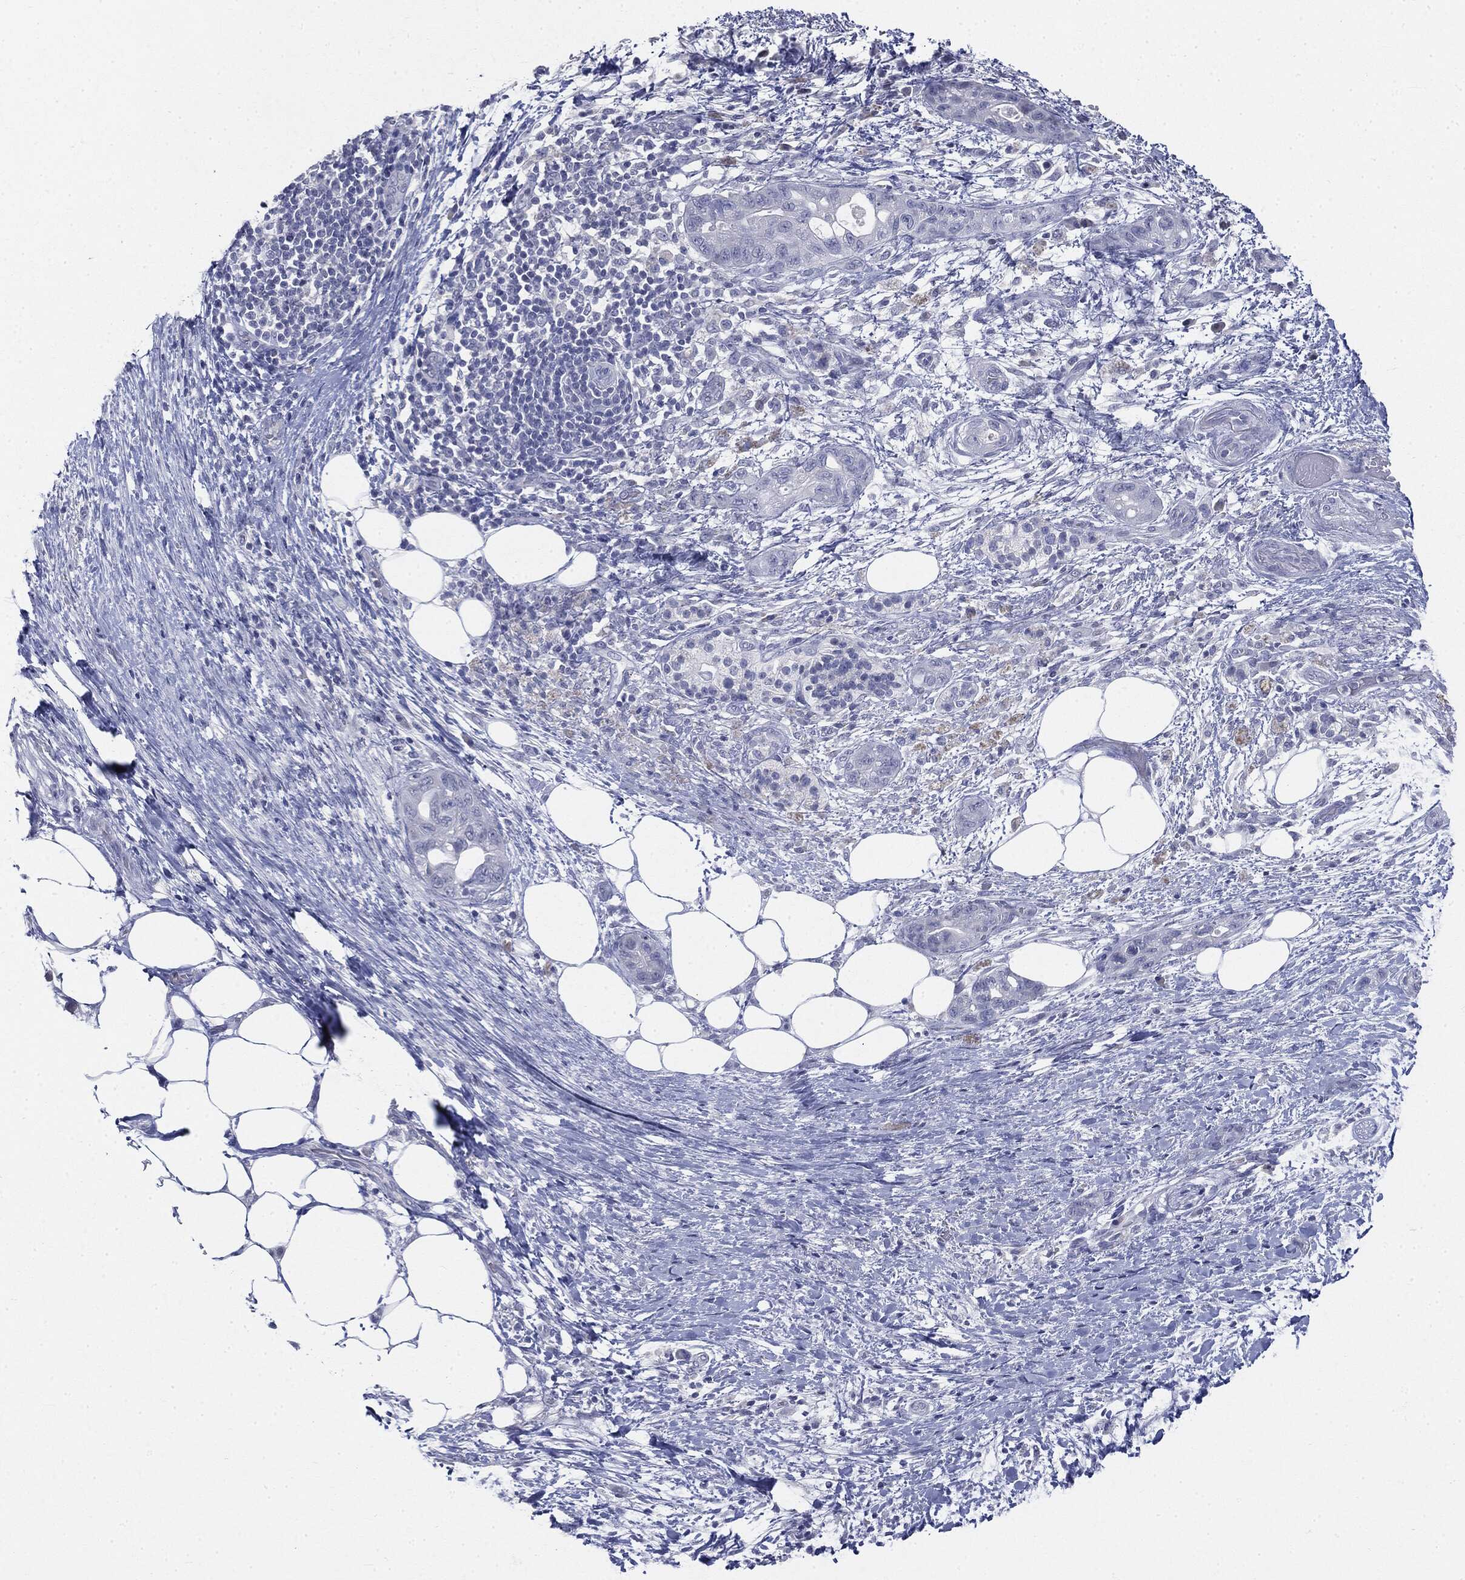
{"staining": {"intensity": "negative", "quantity": "none", "location": "none"}, "tissue": "pancreatic cancer", "cell_type": "Tumor cells", "image_type": "cancer", "snomed": [{"axis": "morphology", "description": "Adenocarcinoma, NOS"}, {"axis": "topography", "description": "Pancreas"}], "caption": "High magnification brightfield microscopy of pancreatic adenocarcinoma stained with DAB (brown) and counterstained with hematoxylin (blue): tumor cells show no significant staining.", "gene": "CGB1", "patient": {"sex": "female", "age": 72}}